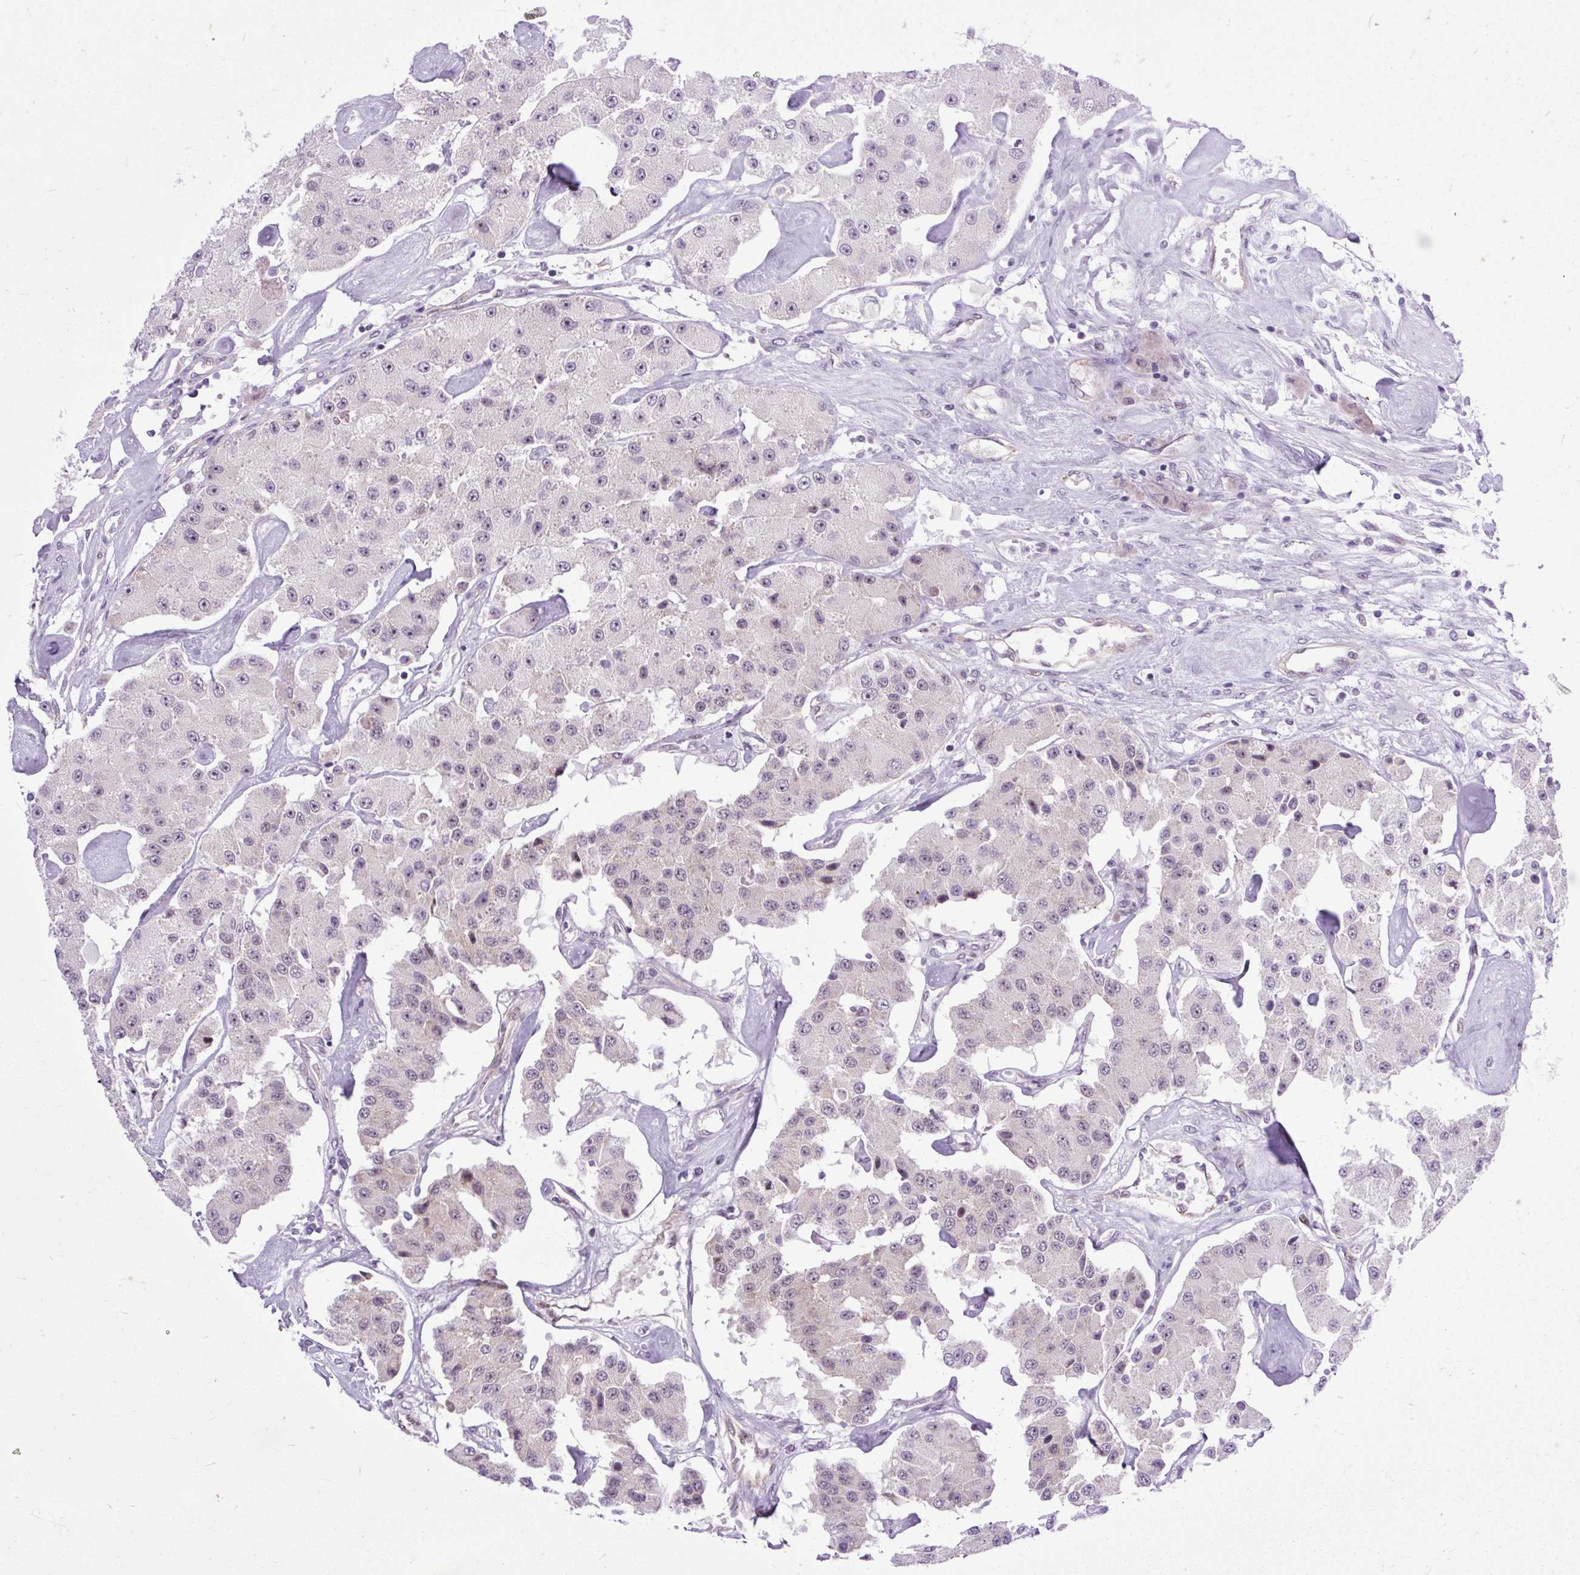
{"staining": {"intensity": "negative", "quantity": "none", "location": "none"}, "tissue": "carcinoid", "cell_type": "Tumor cells", "image_type": "cancer", "snomed": [{"axis": "morphology", "description": "Carcinoid, malignant, NOS"}, {"axis": "topography", "description": "Pancreas"}], "caption": "Tumor cells are negative for brown protein staining in malignant carcinoid.", "gene": "CLK2", "patient": {"sex": "male", "age": 41}}